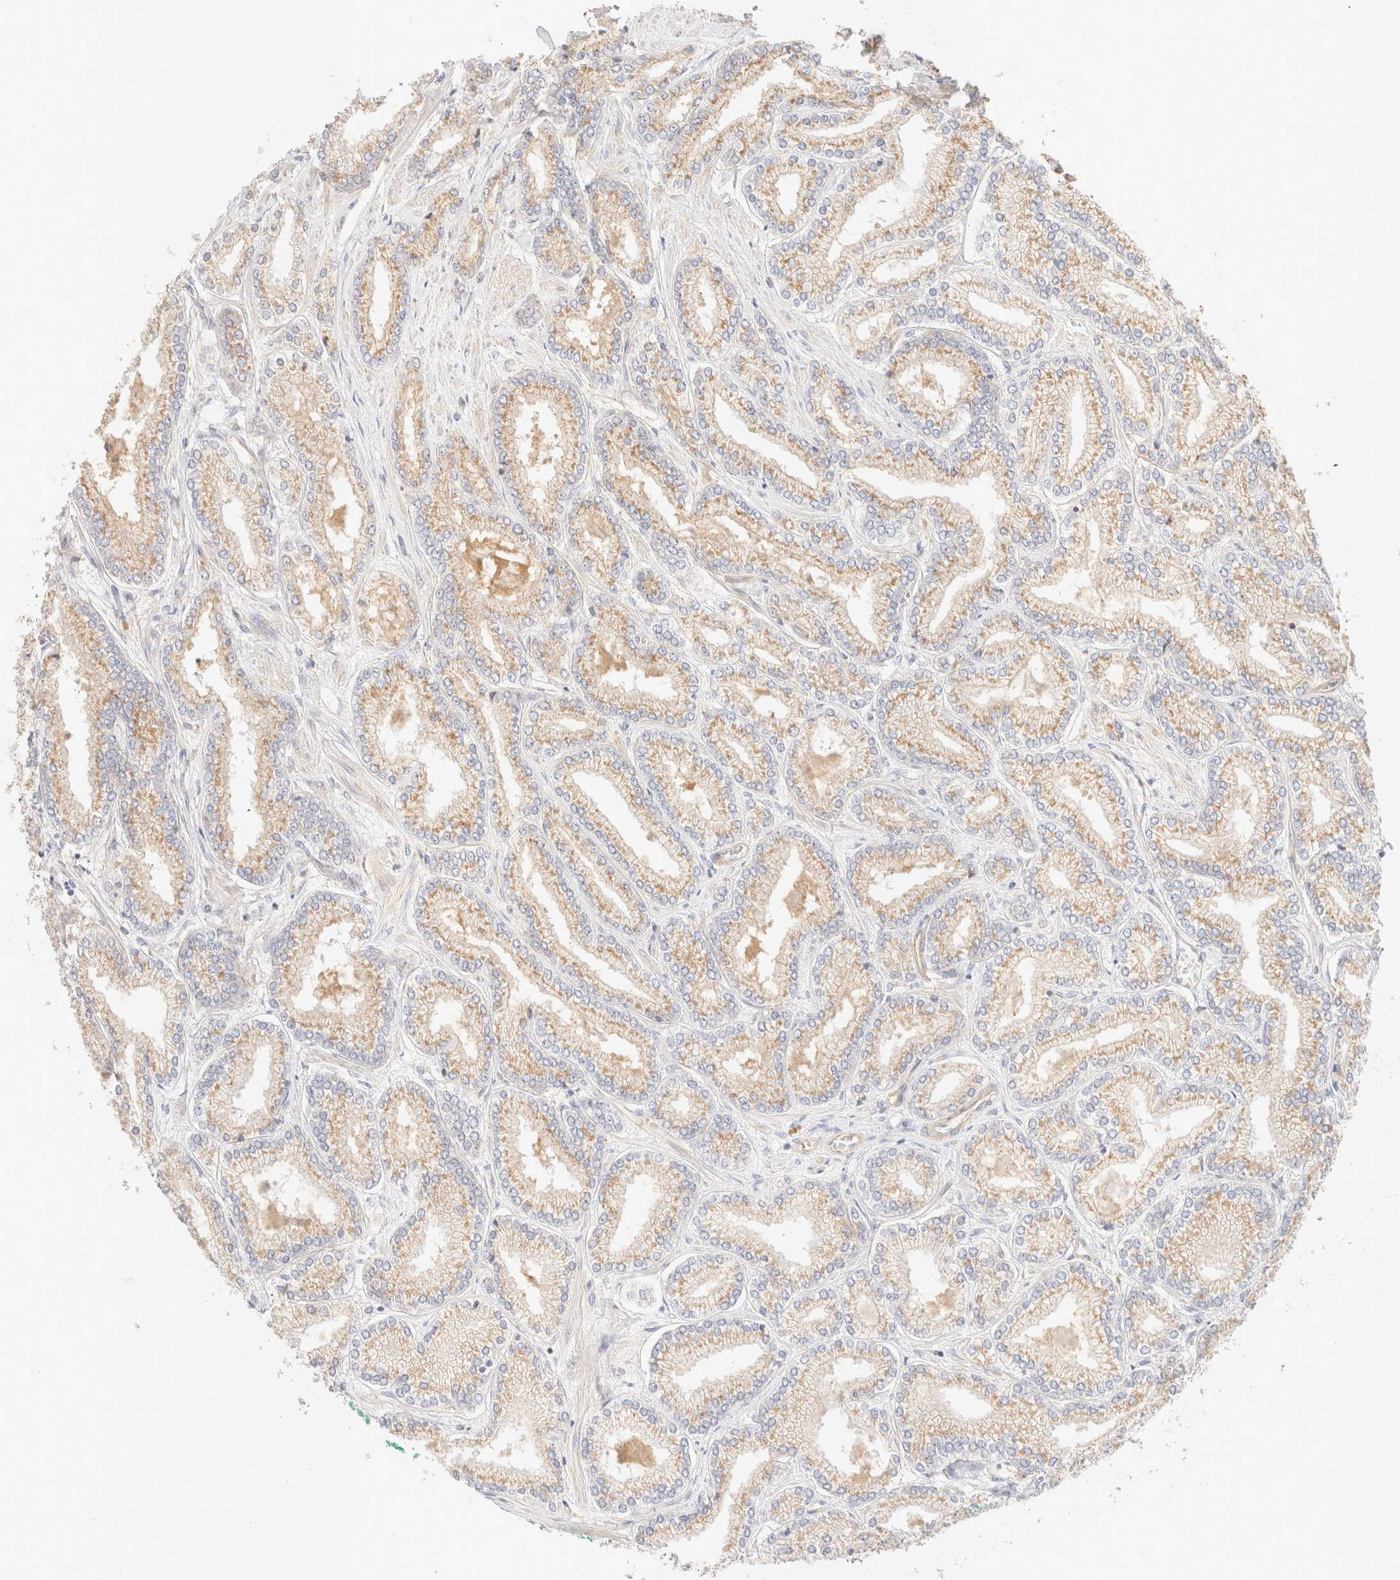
{"staining": {"intensity": "weak", "quantity": ">75%", "location": "cytoplasmic/membranous"}, "tissue": "prostate cancer", "cell_type": "Tumor cells", "image_type": "cancer", "snomed": [{"axis": "morphology", "description": "Adenocarcinoma, Low grade"}, {"axis": "topography", "description": "Prostate"}], "caption": "This micrograph reveals IHC staining of low-grade adenocarcinoma (prostate), with low weak cytoplasmic/membranous staining in approximately >75% of tumor cells.", "gene": "MYO10", "patient": {"sex": "male", "age": 62}}